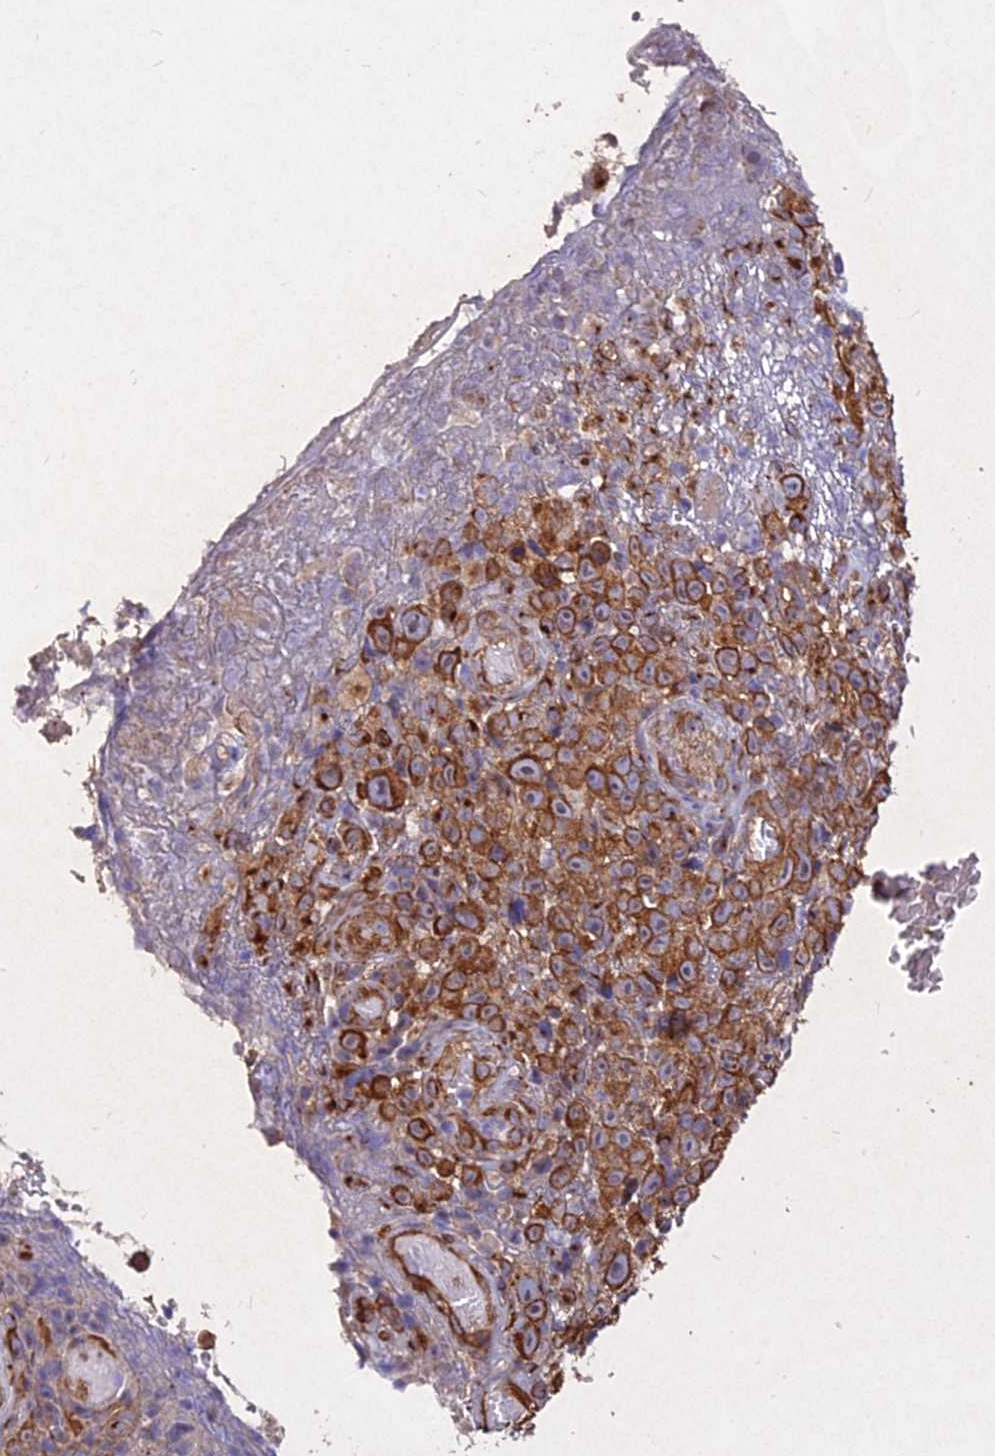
{"staining": {"intensity": "strong", "quantity": ">75%", "location": "cytoplasmic/membranous"}, "tissue": "melanoma", "cell_type": "Tumor cells", "image_type": "cancer", "snomed": [{"axis": "morphology", "description": "Malignant melanoma, NOS"}, {"axis": "topography", "description": "Skin"}], "caption": "A micrograph of human malignant melanoma stained for a protein demonstrates strong cytoplasmic/membranous brown staining in tumor cells.", "gene": "SKA1", "patient": {"sex": "female", "age": 82}}